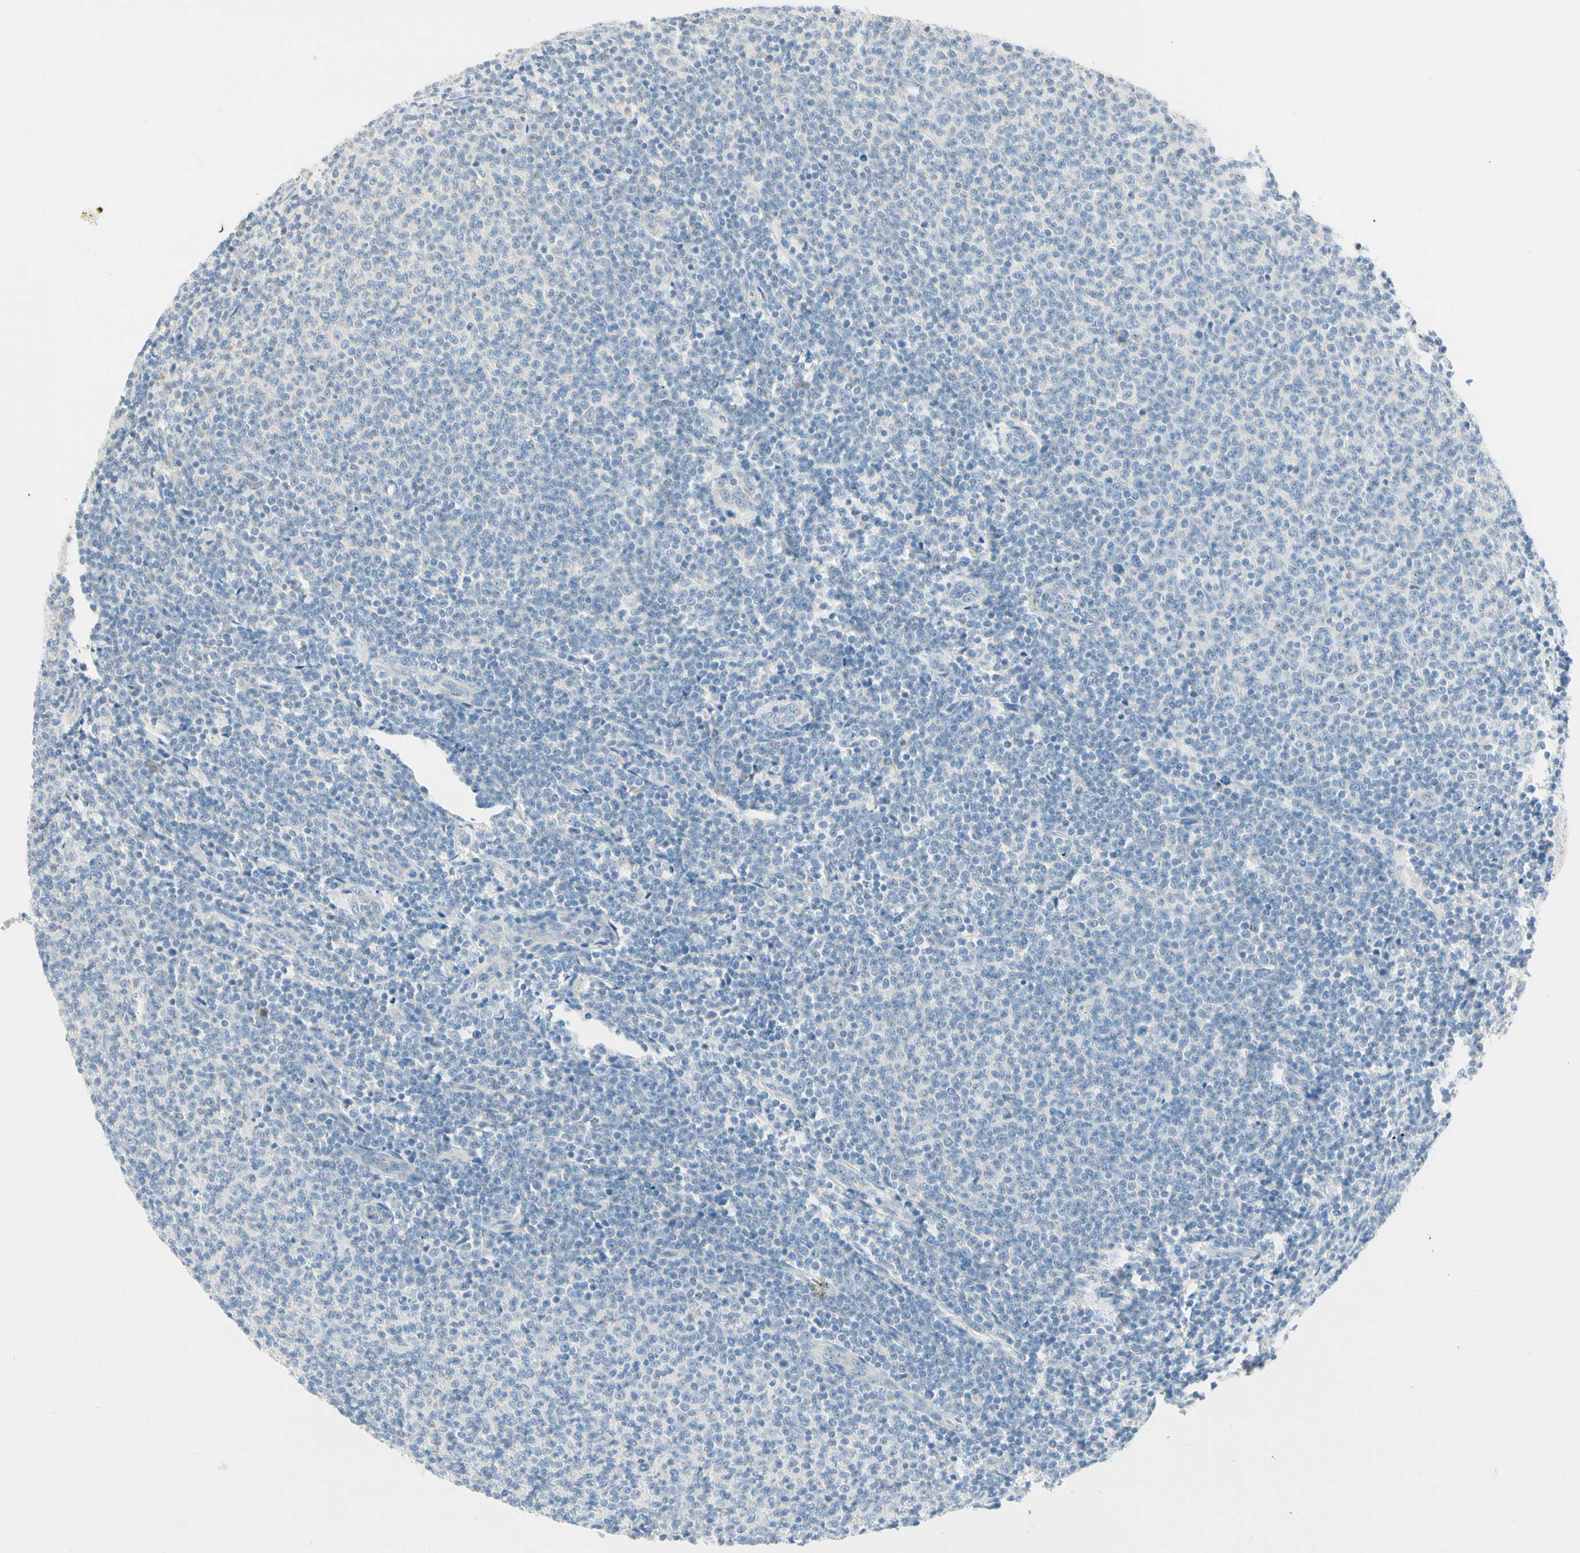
{"staining": {"intensity": "negative", "quantity": "none", "location": "none"}, "tissue": "lymphoma", "cell_type": "Tumor cells", "image_type": "cancer", "snomed": [{"axis": "morphology", "description": "Malignant lymphoma, non-Hodgkin's type, Low grade"}, {"axis": "topography", "description": "Lymph node"}], "caption": "The immunohistochemistry (IHC) photomicrograph has no significant staining in tumor cells of lymphoma tissue.", "gene": "ALDH18A1", "patient": {"sex": "male", "age": 66}}